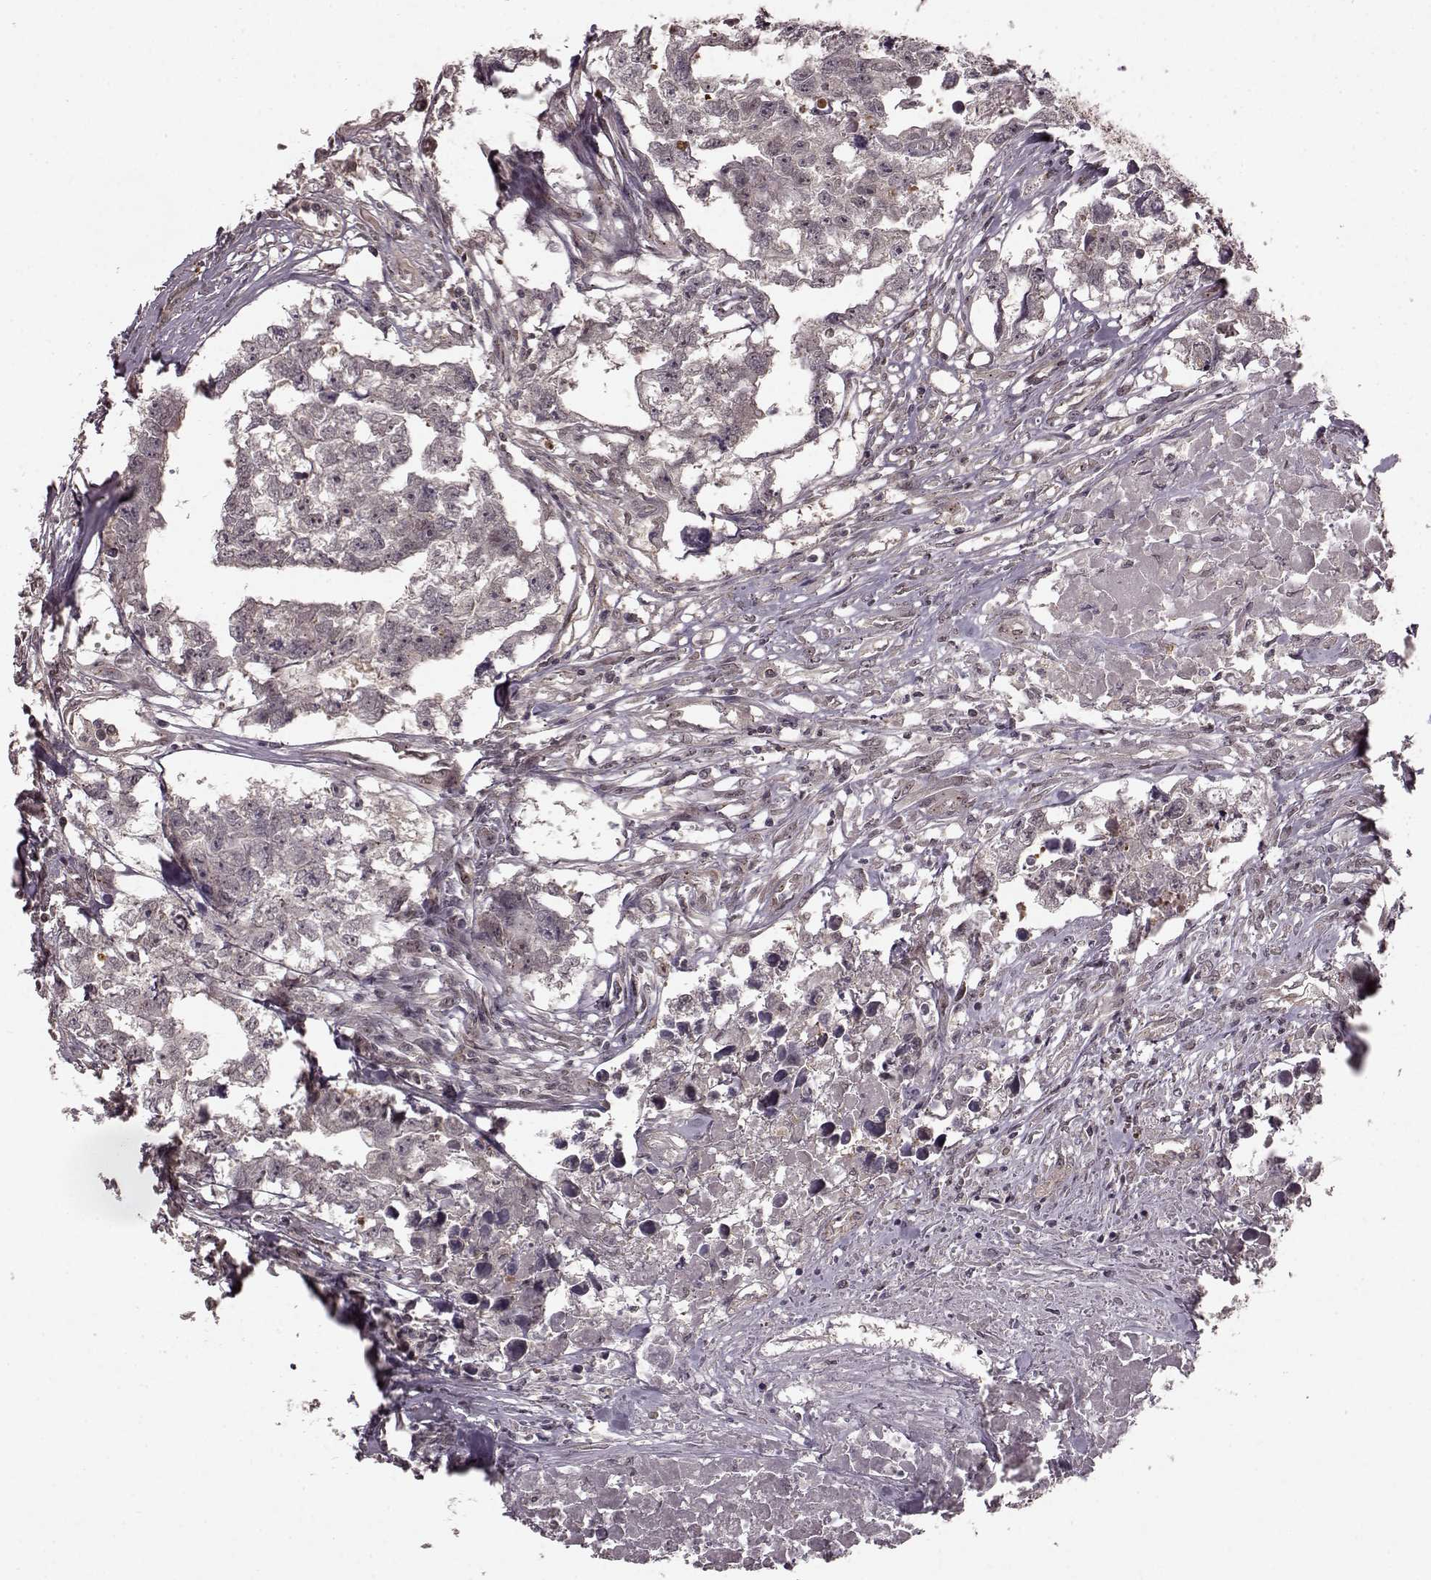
{"staining": {"intensity": "negative", "quantity": "none", "location": "none"}, "tissue": "testis cancer", "cell_type": "Tumor cells", "image_type": "cancer", "snomed": [{"axis": "morphology", "description": "Carcinoma, Embryonal, NOS"}, {"axis": "morphology", "description": "Teratoma, malignant, NOS"}, {"axis": "topography", "description": "Testis"}], "caption": "High power microscopy micrograph of an immunohistochemistry (IHC) image of testis cancer, revealing no significant staining in tumor cells.", "gene": "GSS", "patient": {"sex": "male", "age": 44}}